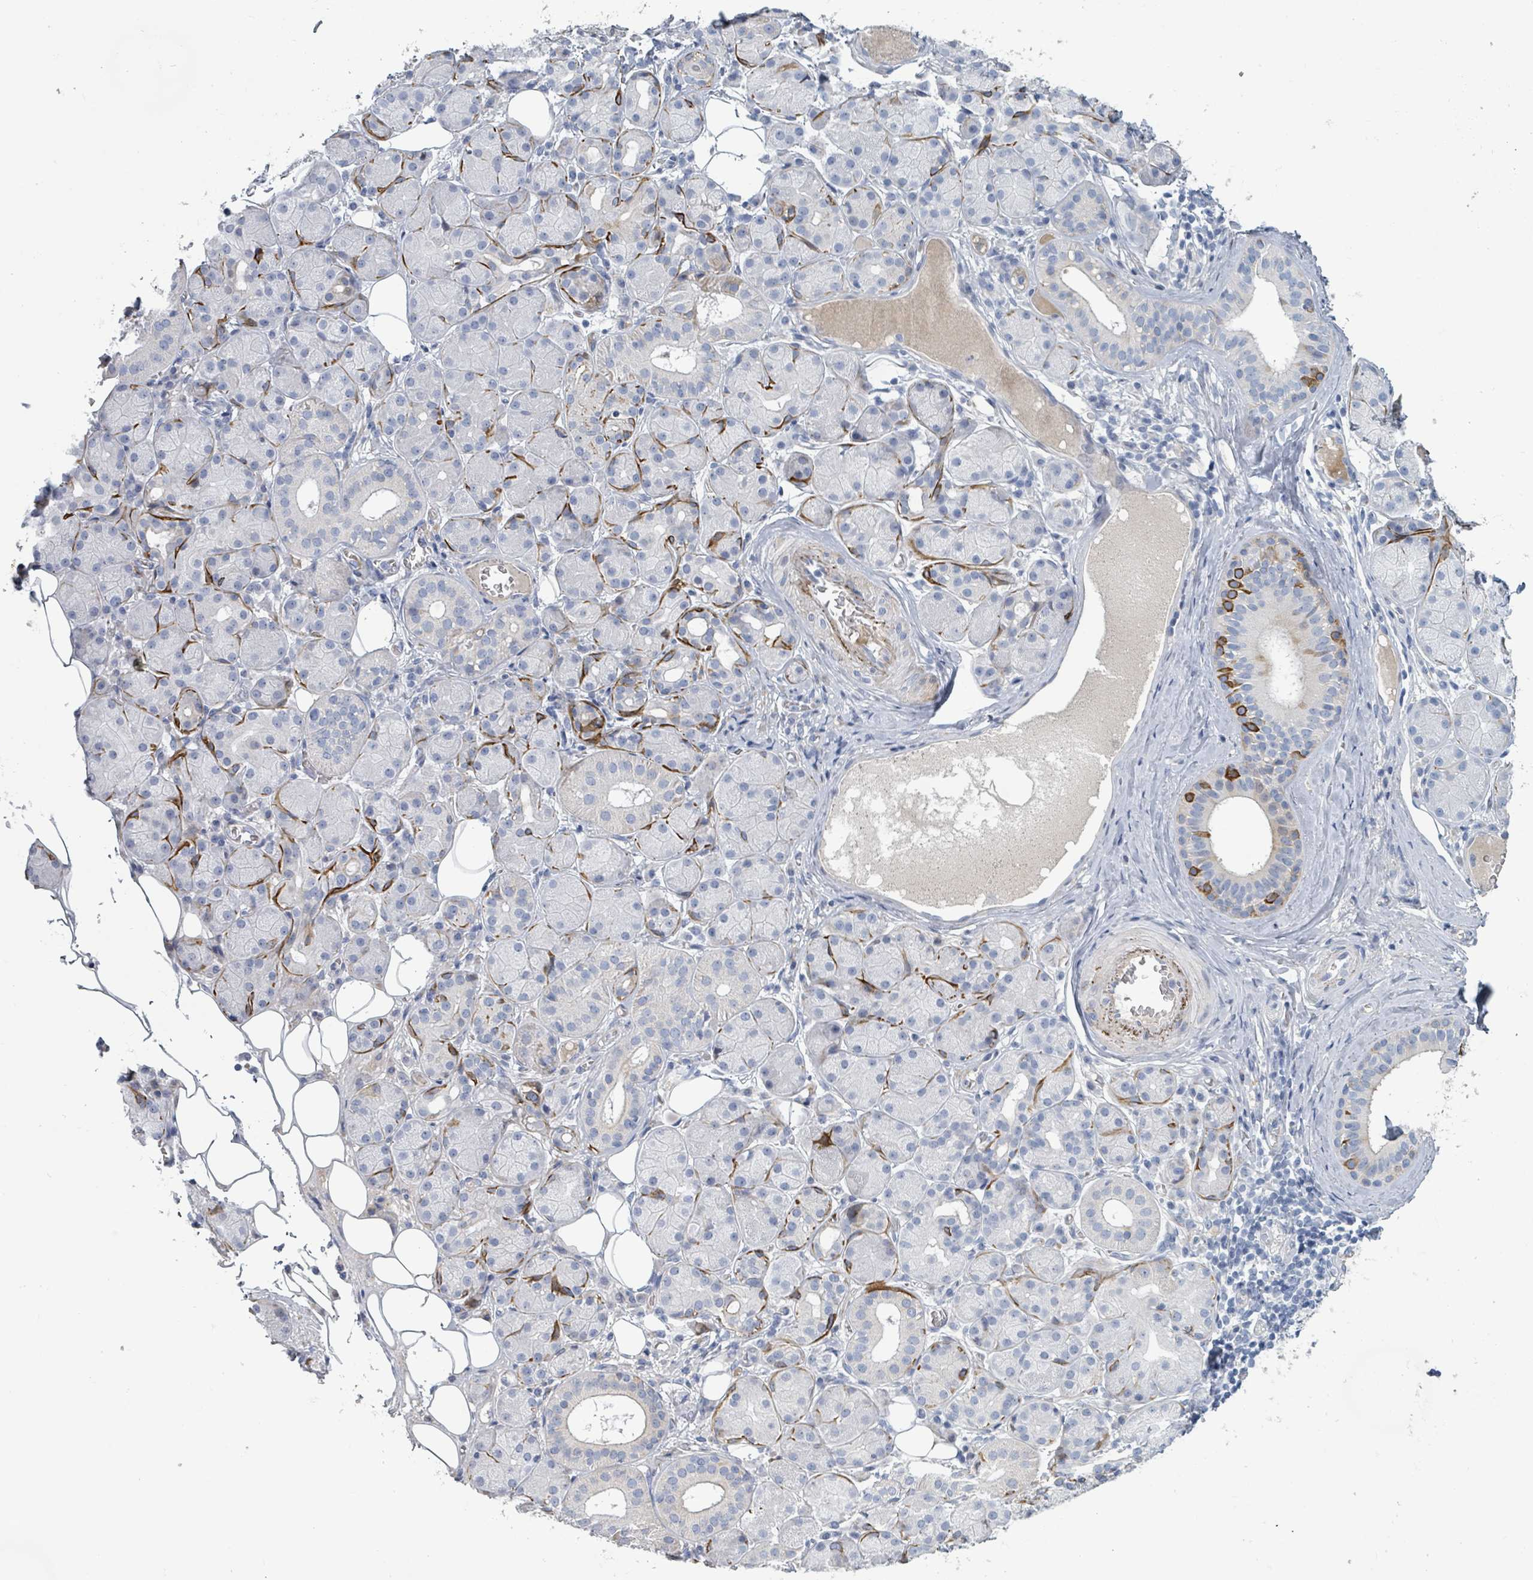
{"staining": {"intensity": "moderate", "quantity": "<25%", "location": "cytoplasmic/membranous"}, "tissue": "salivary gland", "cell_type": "Glandular cells", "image_type": "normal", "snomed": [{"axis": "morphology", "description": "Squamous cell carcinoma, NOS"}, {"axis": "topography", "description": "Skin"}, {"axis": "topography", "description": "Head-Neck"}], "caption": "Immunohistochemical staining of unremarkable salivary gland displays moderate cytoplasmic/membranous protein positivity in approximately <25% of glandular cells.", "gene": "RAB33B", "patient": {"sex": "male", "age": 80}}